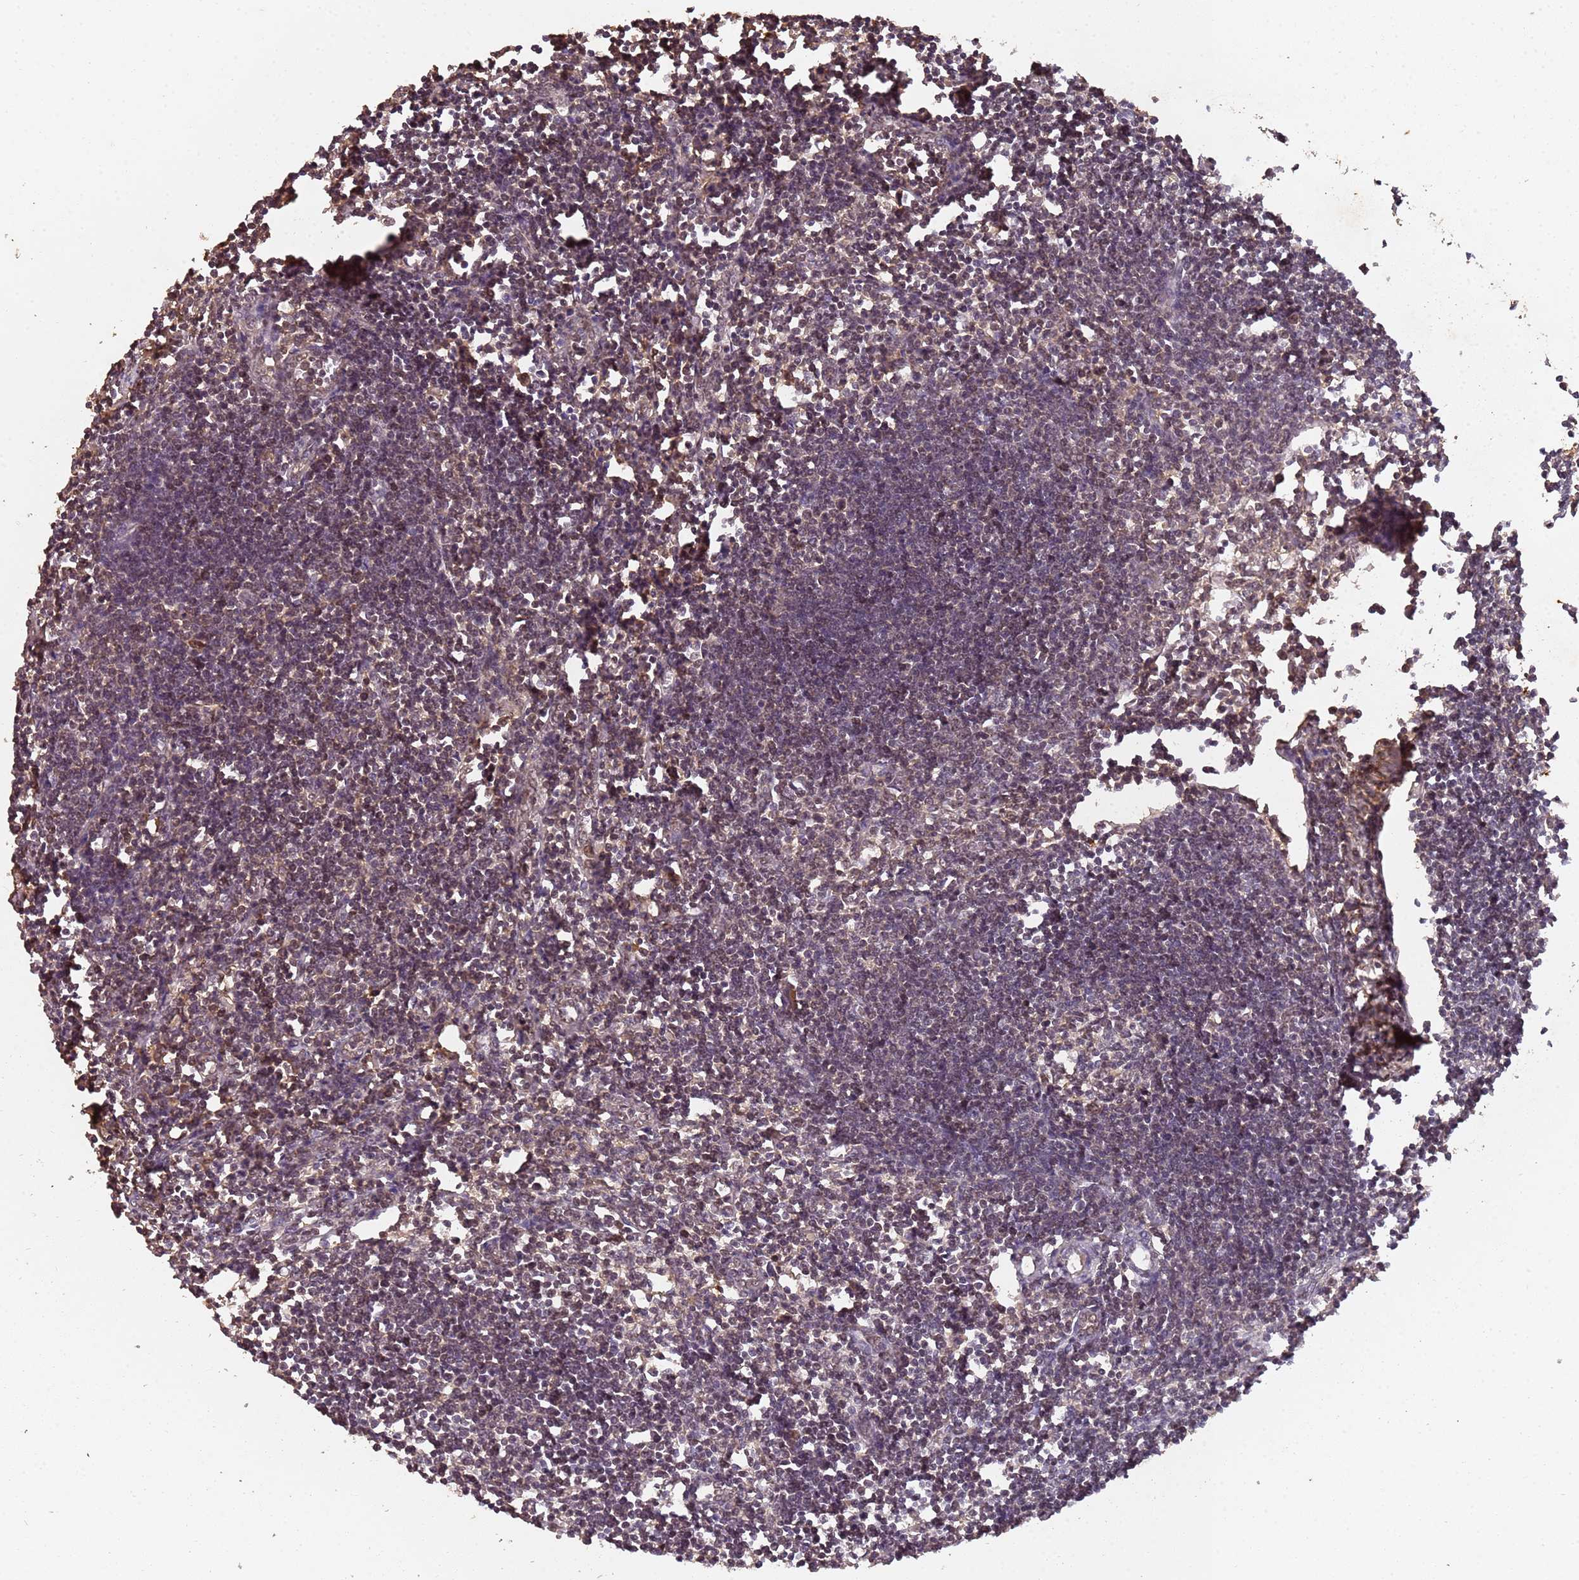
{"staining": {"intensity": "weak", "quantity": ">75%", "location": "nuclear"}, "tissue": "lymph node", "cell_type": "Germinal center cells", "image_type": "normal", "snomed": [{"axis": "morphology", "description": "Normal tissue, NOS"}, {"axis": "morphology", "description": "Malignant melanoma, Metastatic site"}, {"axis": "topography", "description": "Lymph node"}], "caption": "Germinal center cells reveal low levels of weak nuclear expression in approximately >75% of cells in unremarkable human lymph node. (brown staining indicates protein expression, while blue staining denotes nuclei).", "gene": "COL1A2", "patient": {"sex": "male", "age": 41}}